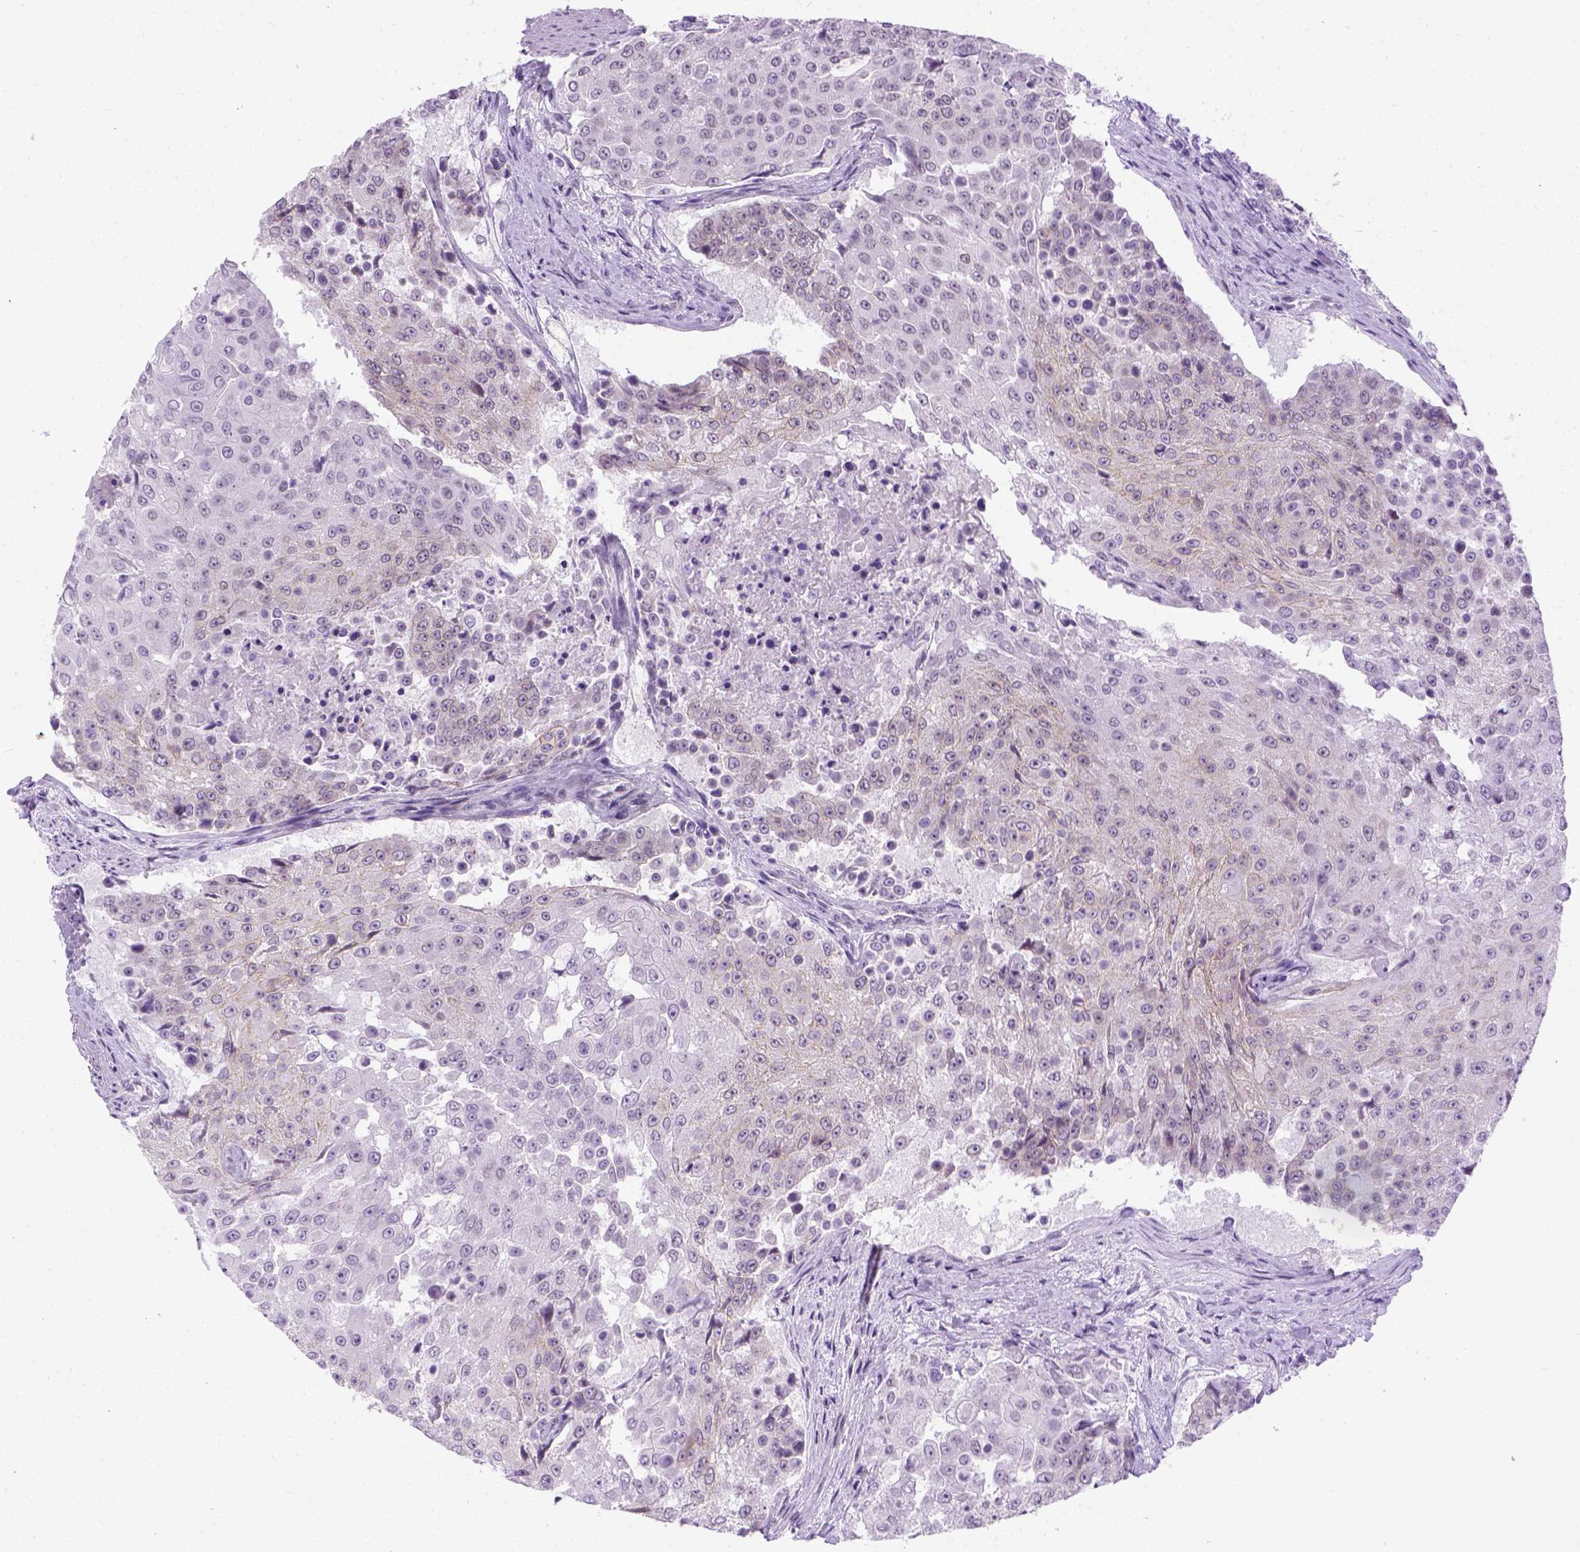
{"staining": {"intensity": "negative", "quantity": "none", "location": "none"}, "tissue": "urothelial cancer", "cell_type": "Tumor cells", "image_type": "cancer", "snomed": [{"axis": "morphology", "description": "Urothelial carcinoma, High grade"}, {"axis": "topography", "description": "Urinary bladder"}], "caption": "This is a histopathology image of immunohistochemistry (IHC) staining of urothelial cancer, which shows no expression in tumor cells.", "gene": "FAM184B", "patient": {"sex": "female", "age": 63}}